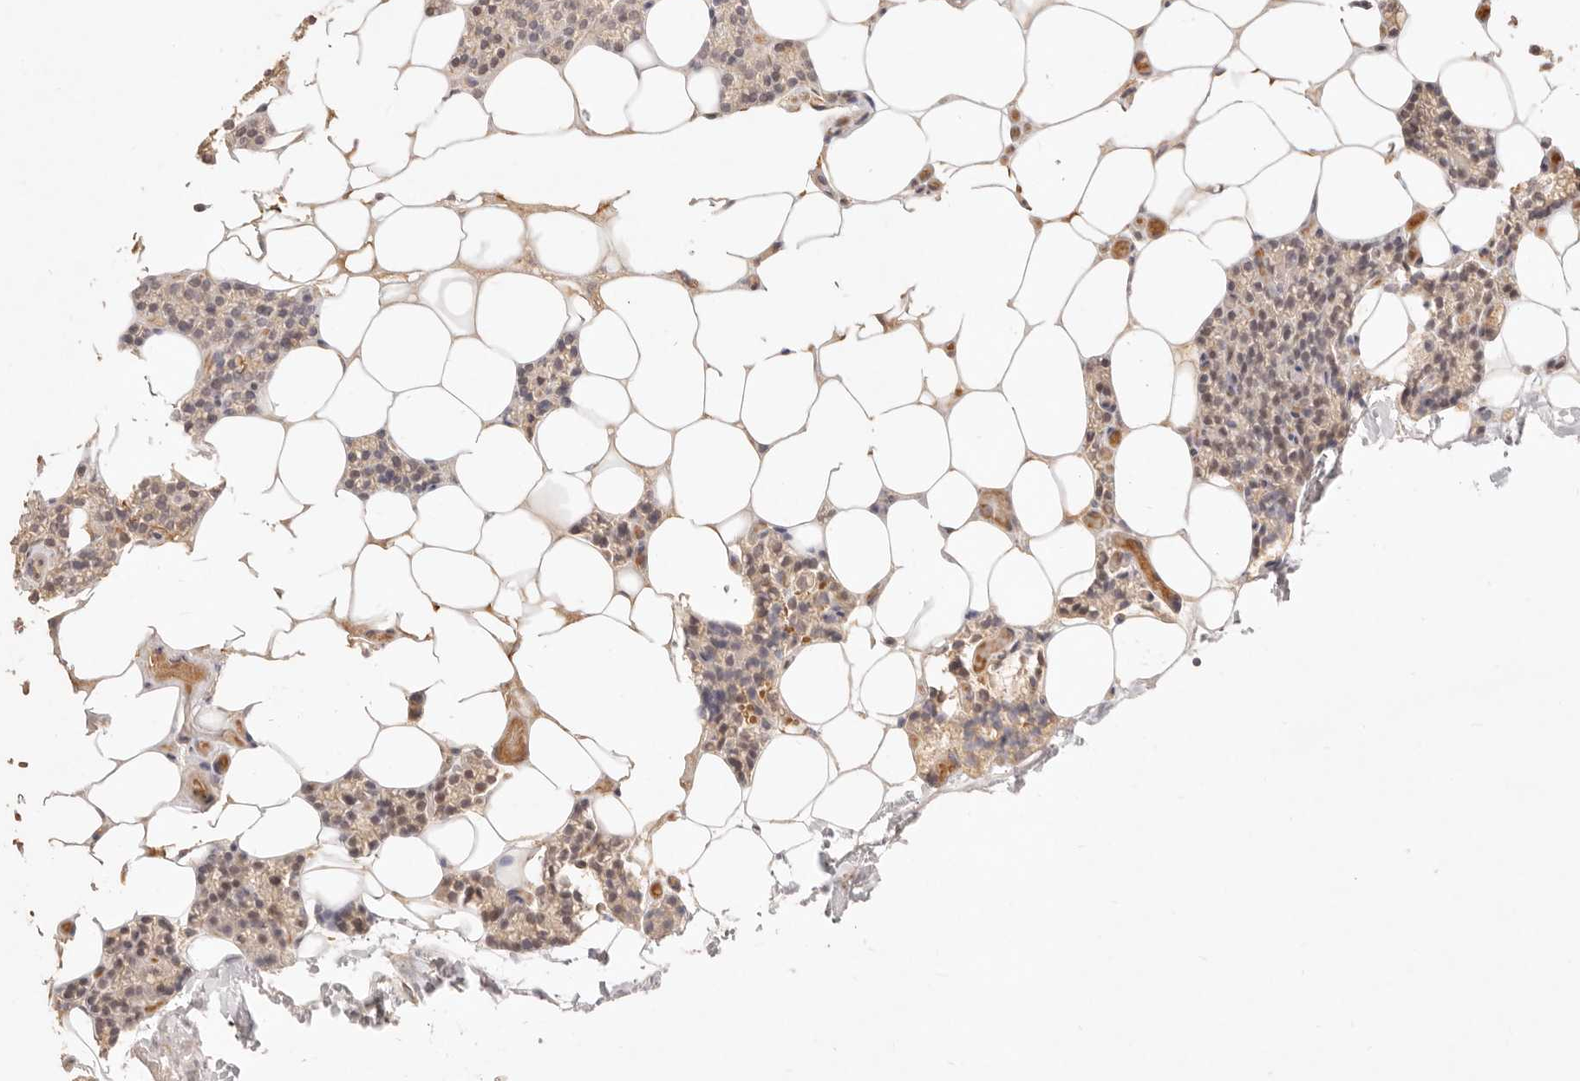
{"staining": {"intensity": "weak", "quantity": "<25%", "location": "cytoplasmic/membranous"}, "tissue": "parathyroid gland", "cell_type": "Glandular cells", "image_type": "normal", "snomed": [{"axis": "morphology", "description": "Normal tissue, NOS"}, {"axis": "topography", "description": "Parathyroid gland"}], "caption": "Immunohistochemistry of benign parathyroid gland displays no expression in glandular cells.", "gene": "MEP1A", "patient": {"sex": "male", "age": 75}}